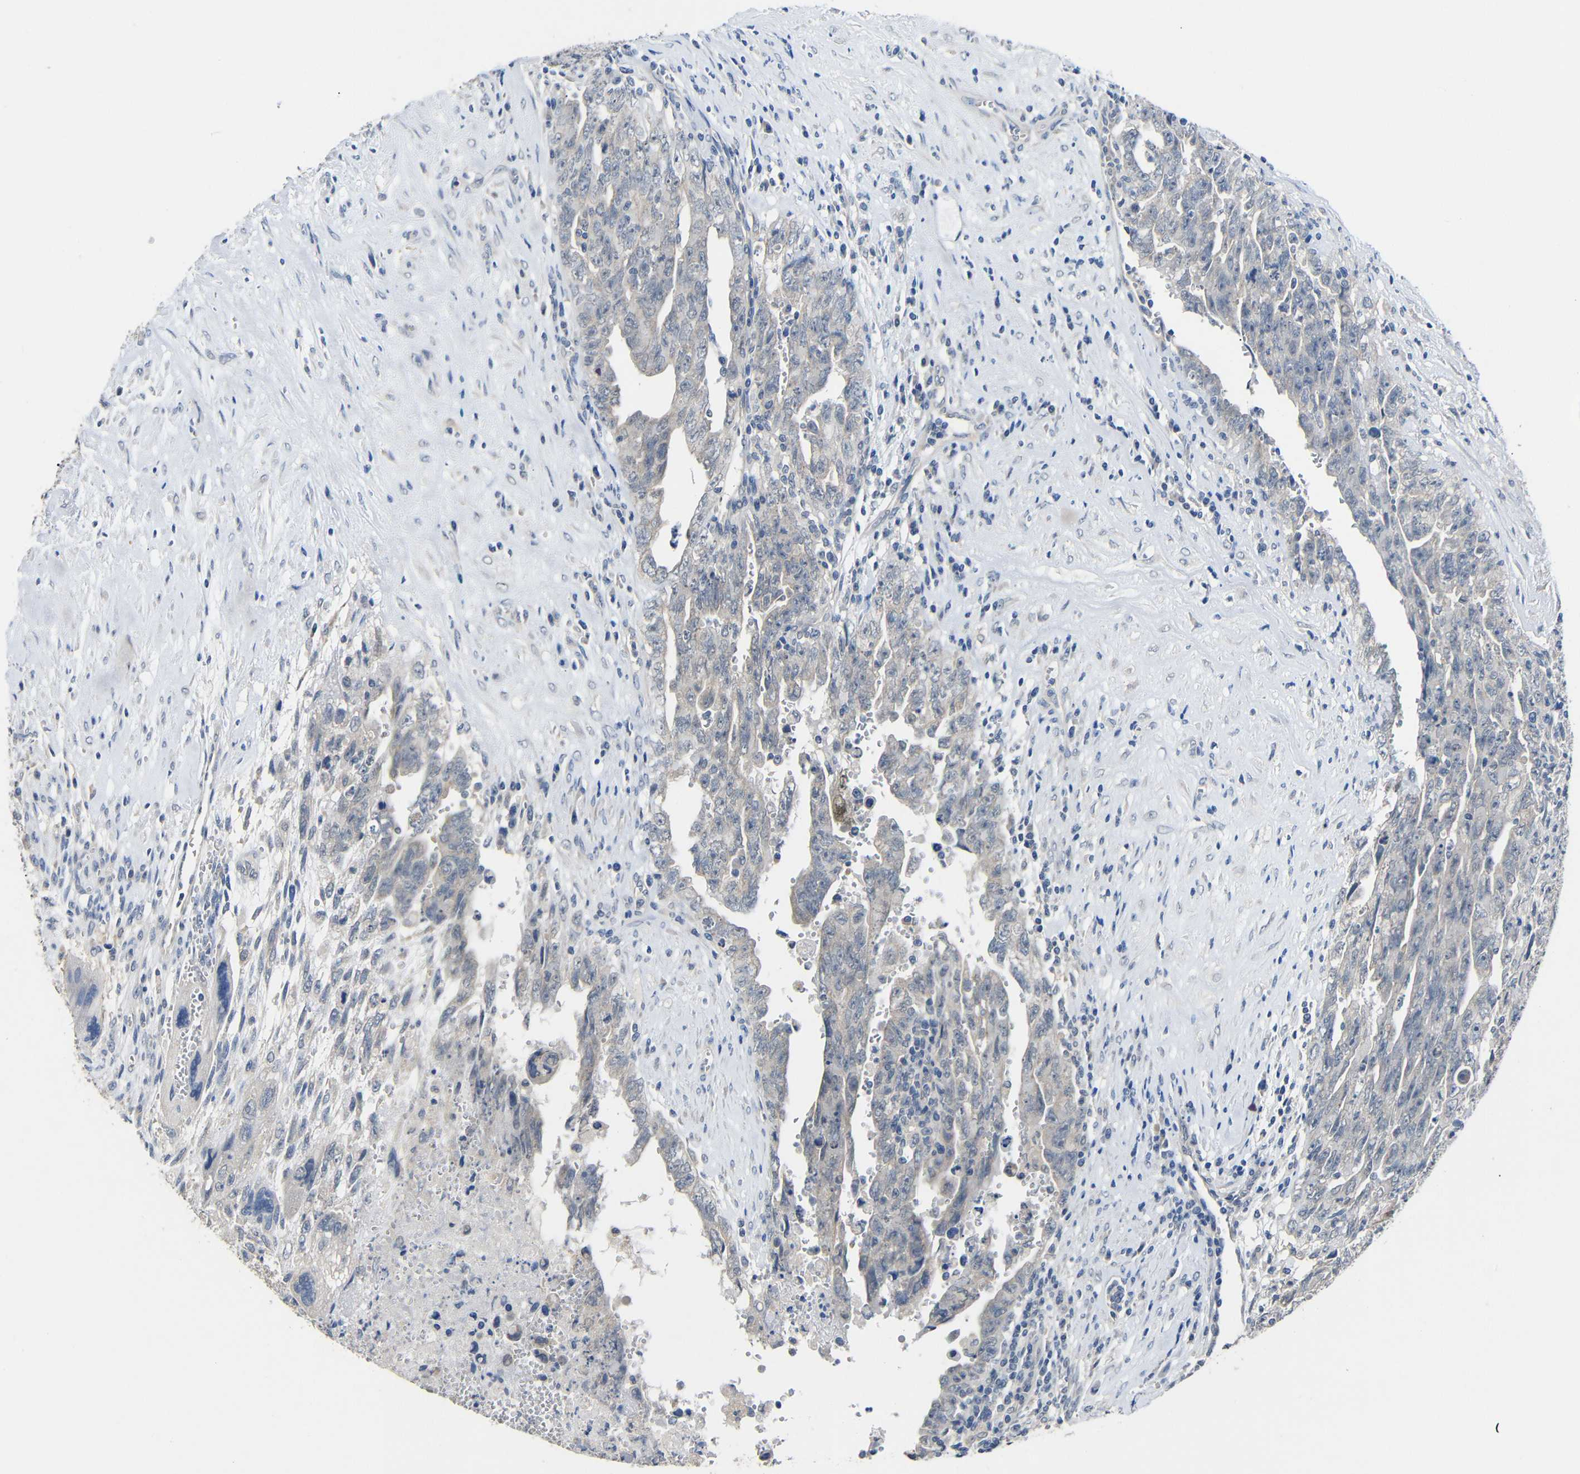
{"staining": {"intensity": "negative", "quantity": "none", "location": "none"}, "tissue": "testis cancer", "cell_type": "Tumor cells", "image_type": "cancer", "snomed": [{"axis": "morphology", "description": "Carcinoma, Embryonal, NOS"}, {"axis": "topography", "description": "Testis"}], "caption": "A high-resolution image shows immunohistochemistry staining of testis cancer, which displays no significant staining in tumor cells.", "gene": "HNF1A", "patient": {"sex": "male", "age": 28}}